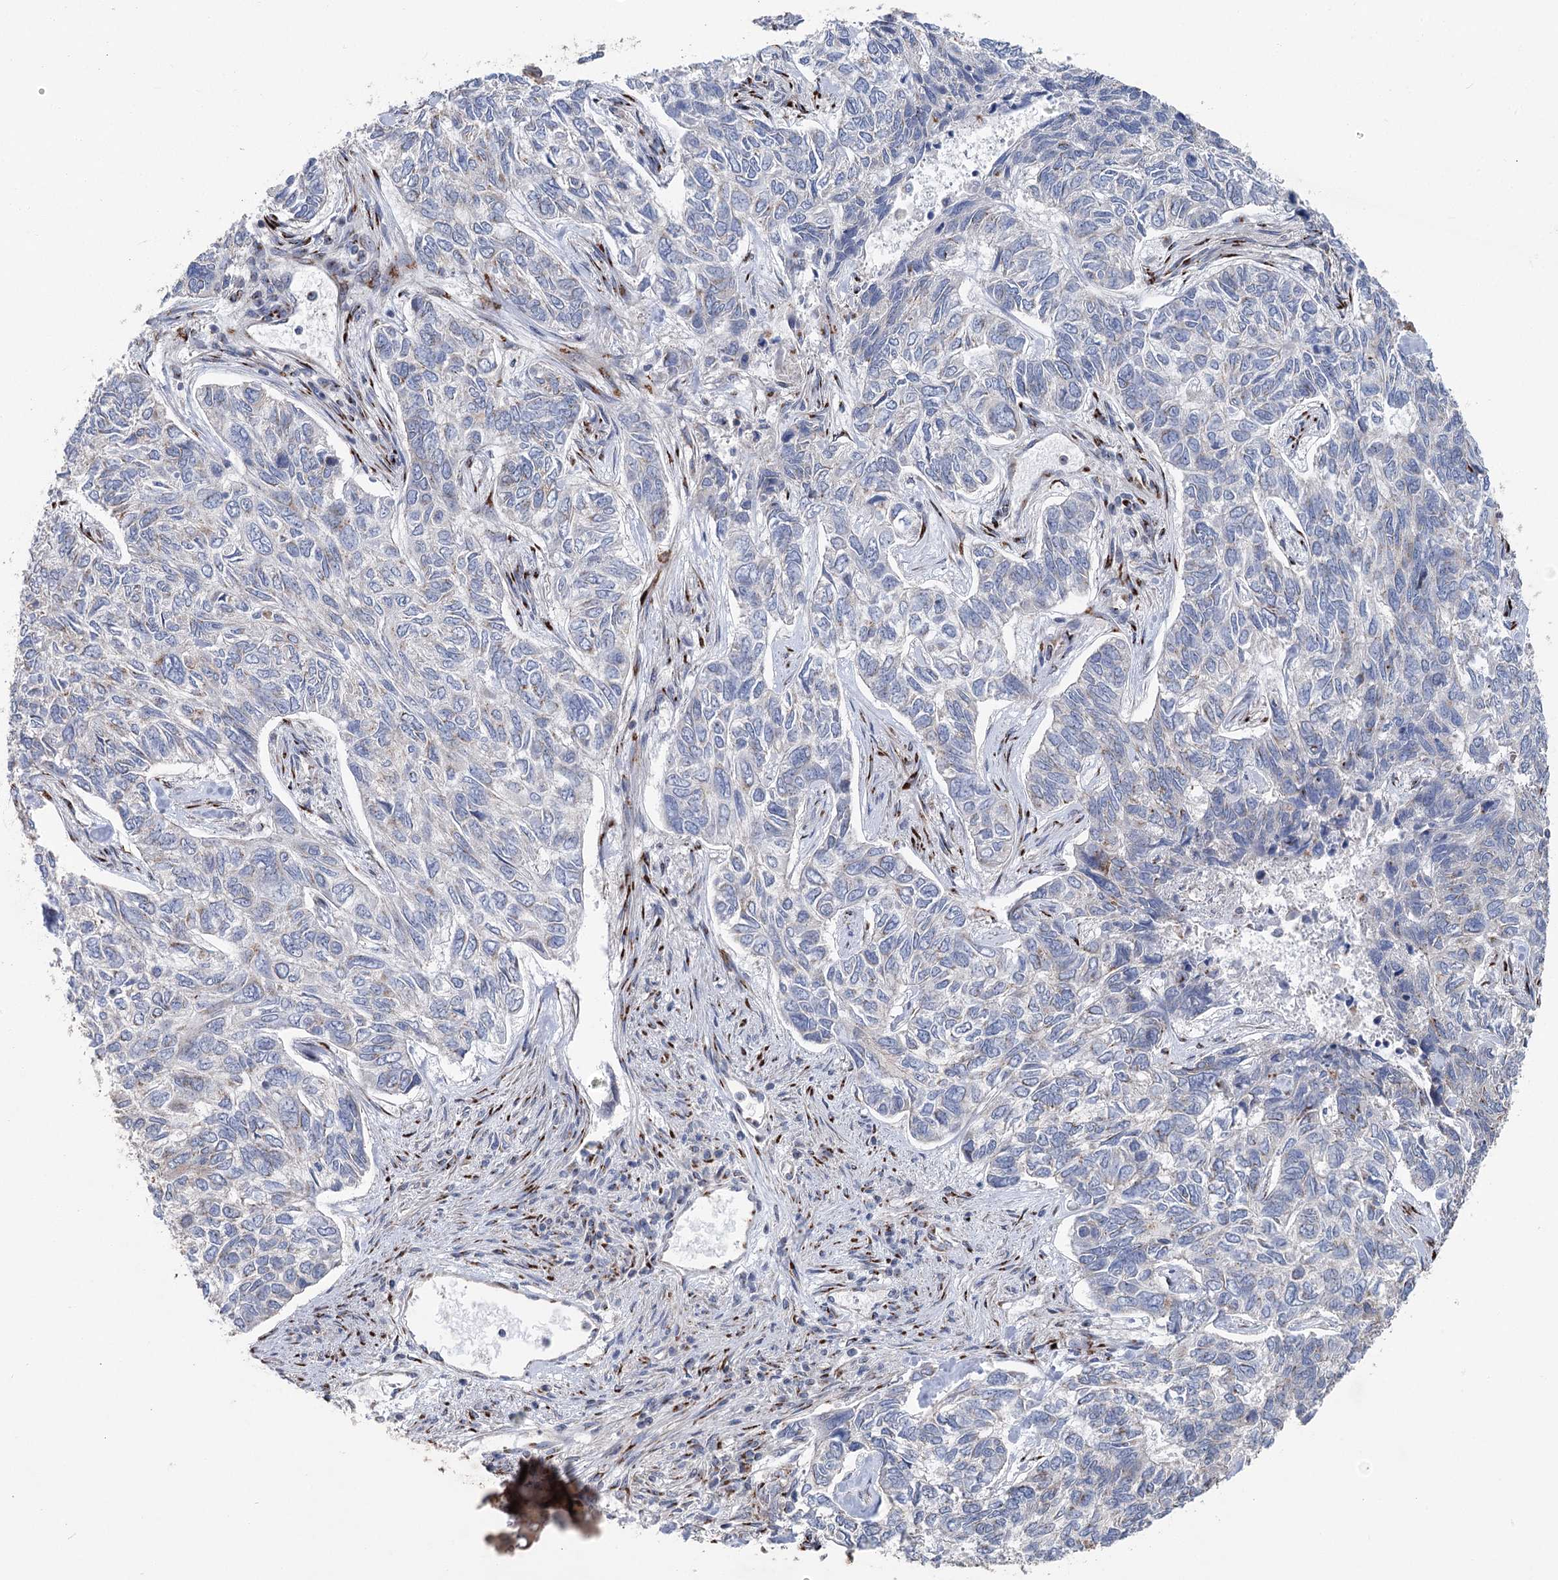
{"staining": {"intensity": "negative", "quantity": "none", "location": "none"}, "tissue": "skin cancer", "cell_type": "Tumor cells", "image_type": "cancer", "snomed": [{"axis": "morphology", "description": "Basal cell carcinoma"}, {"axis": "topography", "description": "Skin"}], "caption": "The image displays no staining of tumor cells in skin cancer. The staining is performed using DAB brown chromogen with nuclei counter-stained in using hematoxylin.", "gene": "ITIH5", "patient": {"sex": "female", "age": 65}}